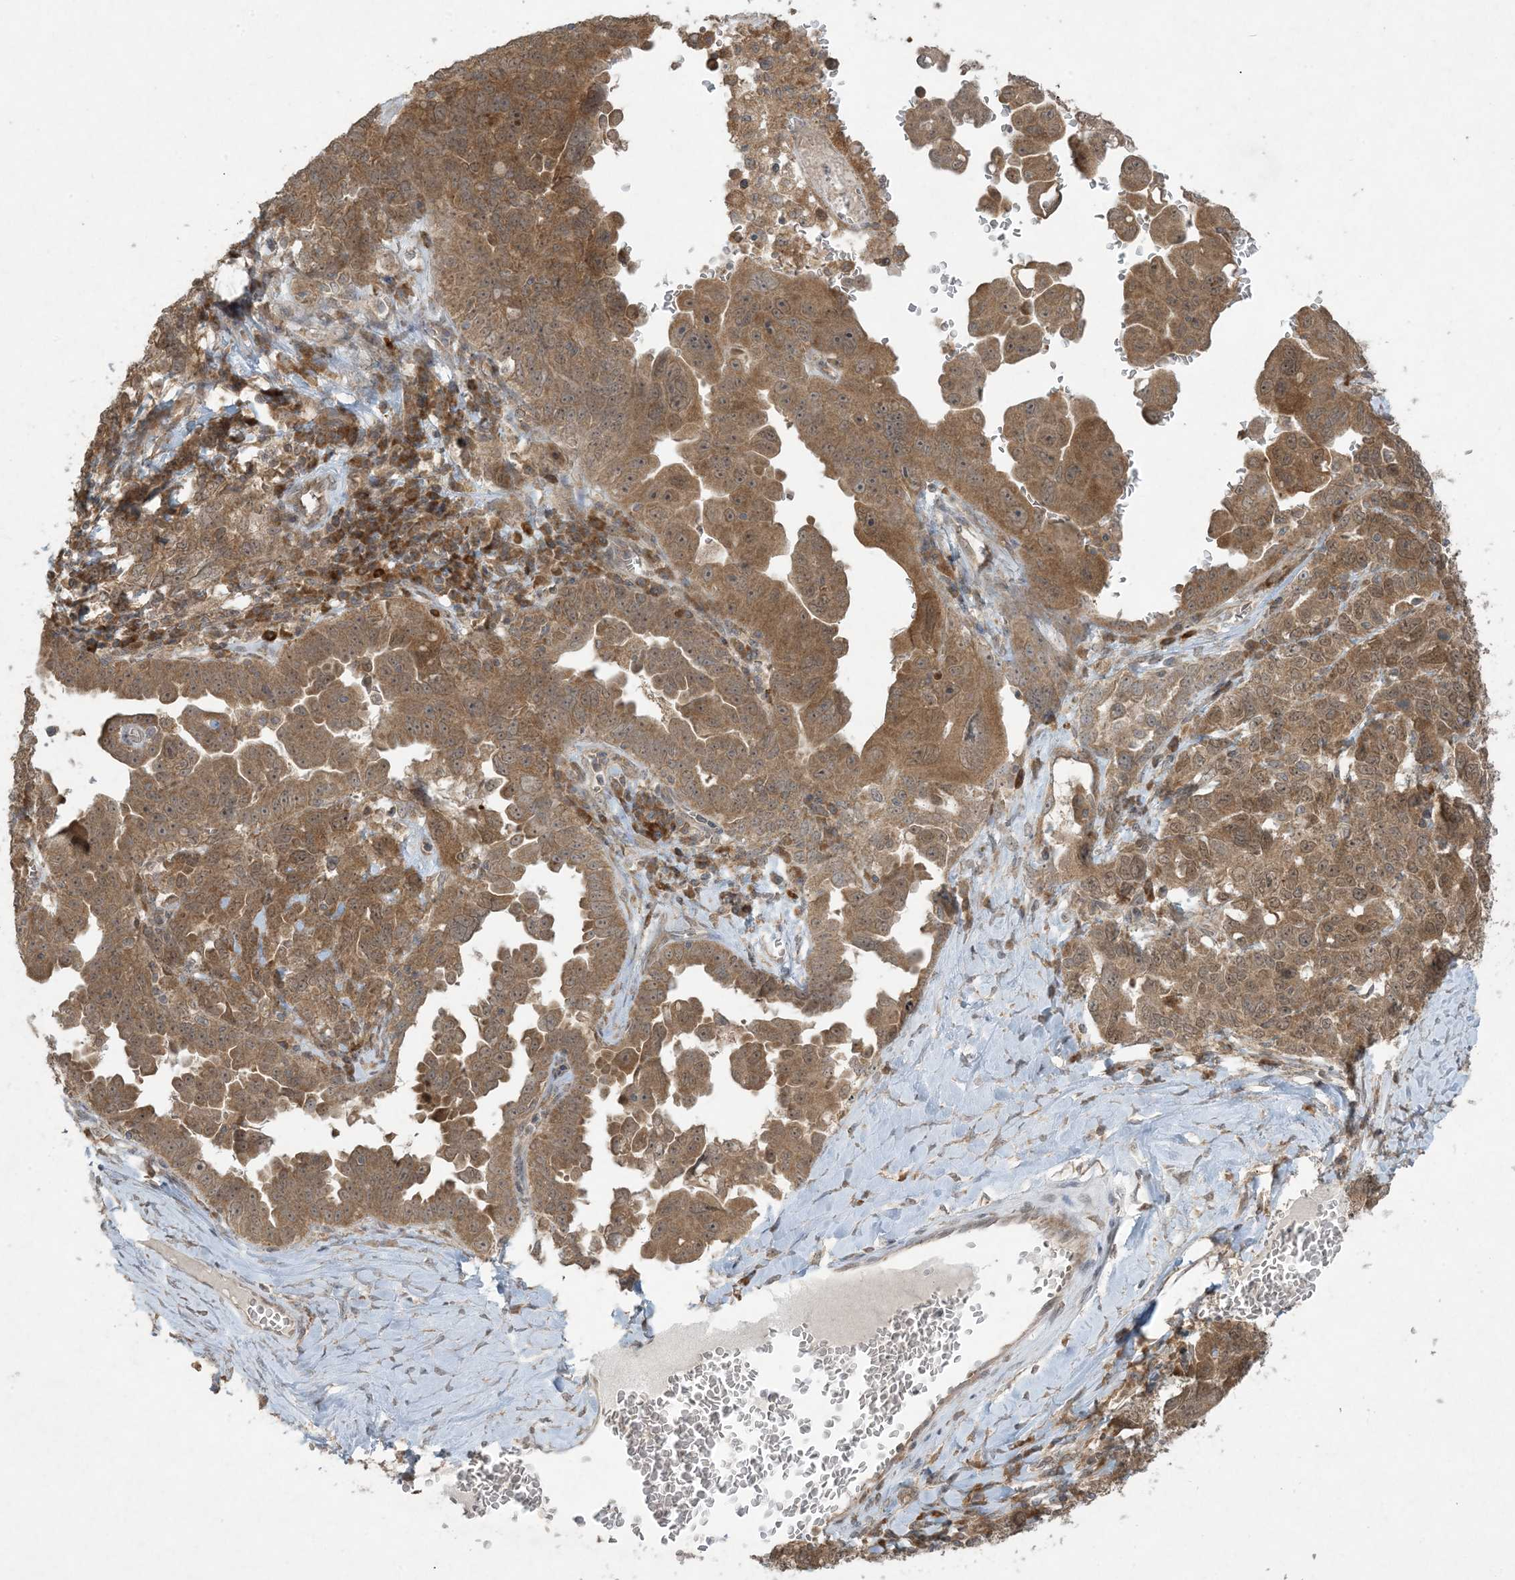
{"staining": {"intensity": "moderate", "quantity": ">75%", "location": "cytoplasmic/membranous,nuclear"}, "tissue": "ovarian cancer", "cell_type": "Tumor cells", "image_type": "cancer", "snomed": [{"axis": "morphology", "description": "Carcinoma, endometroid"}, {"axis": "topography", "description": "Ovary"}], "caption": "IHC image of ovarian cancer stained for a protein (brown), which displays medium levels of moderate cytoplasmic/membranous and nuclear expression in about >75% of tumor cells.", "gene": "NRBP2", "patient": {"sex": "female", "age": 62}}